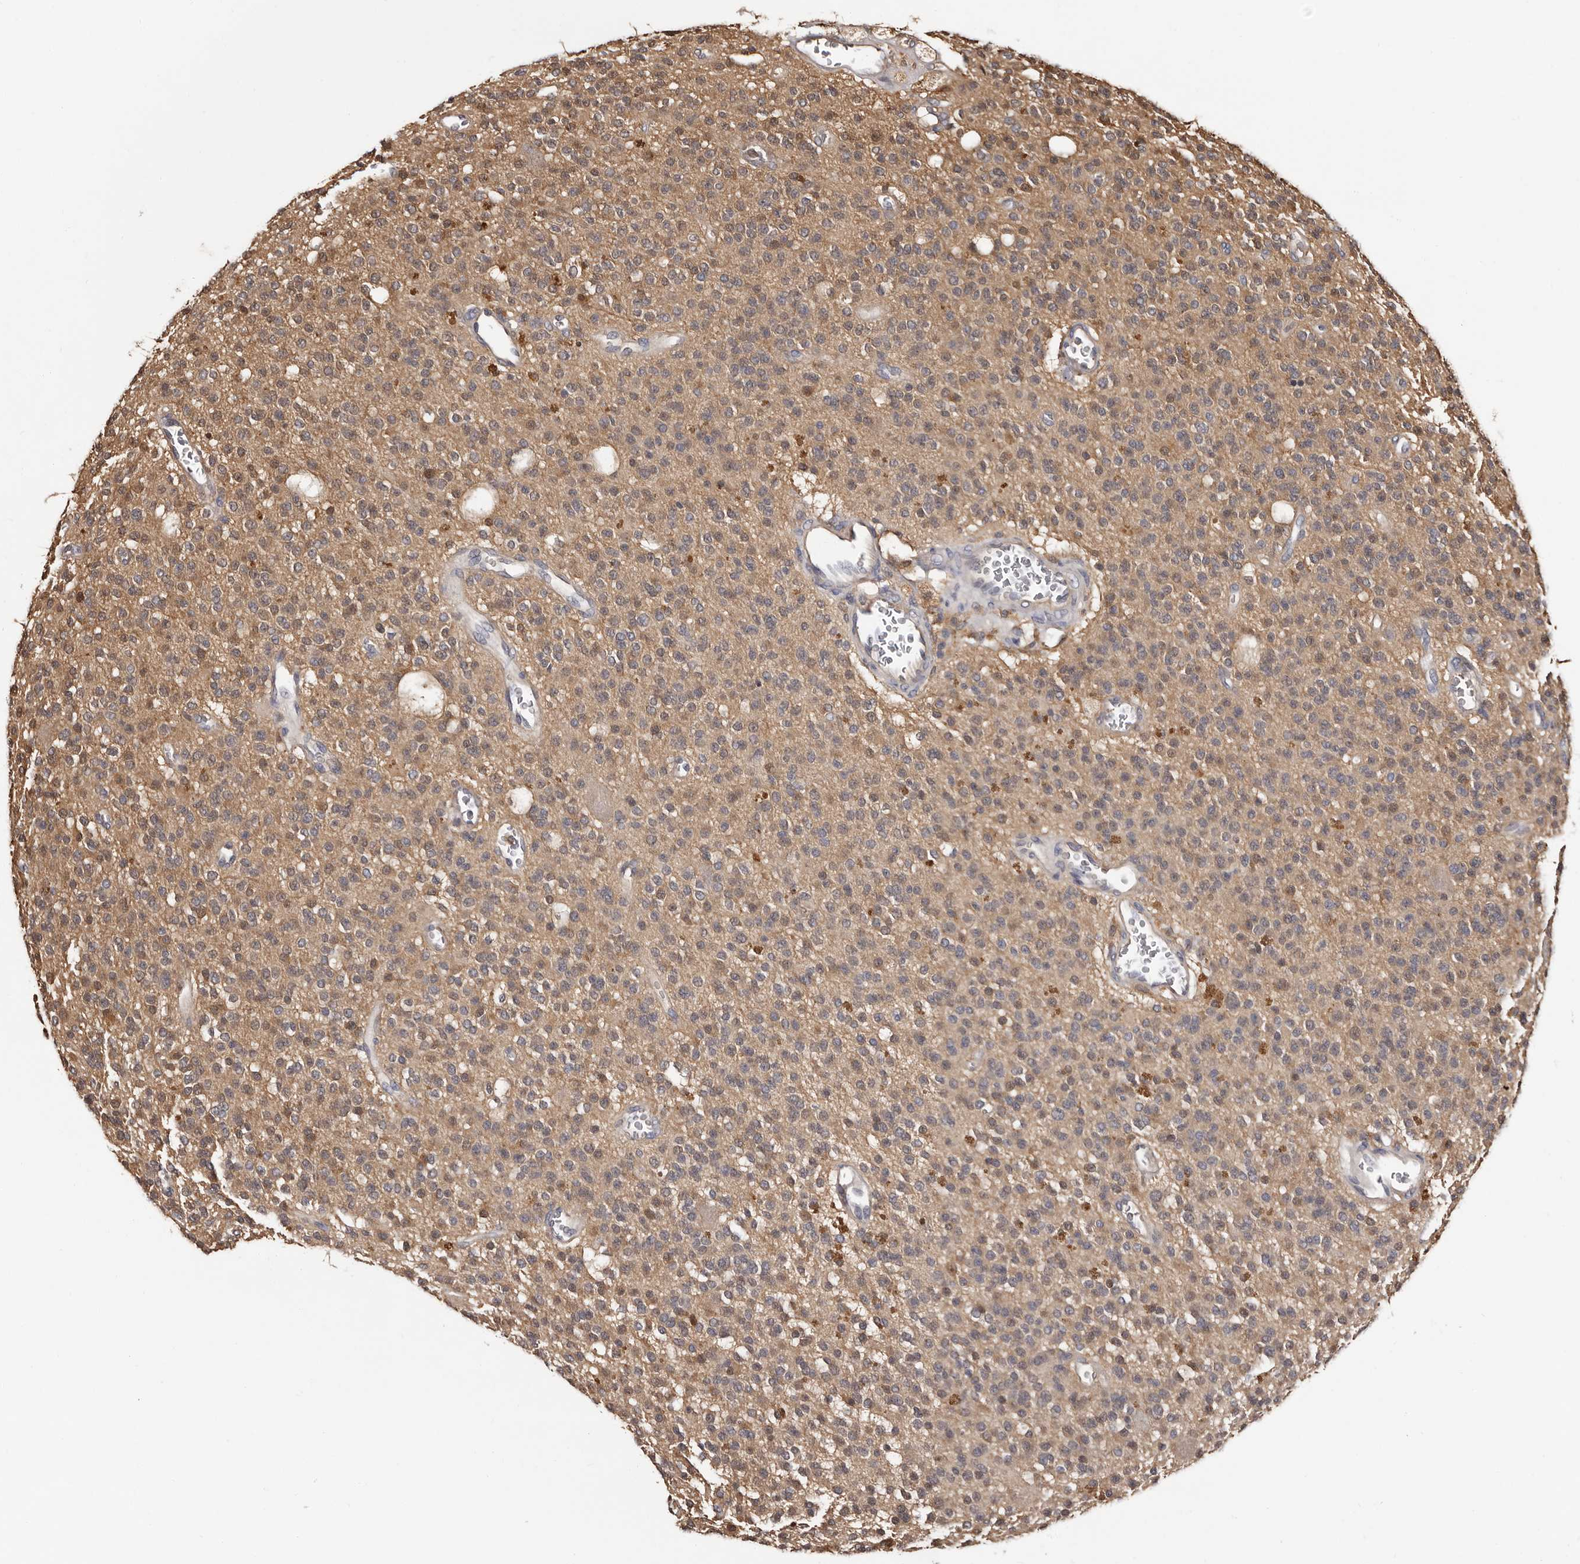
{"staining": {"intensity": "weak", "quantity": "25%-75%", "location": "cytoplasmic/membranous,nuclear"}, "tissue": "glioma", "cell_type": "Tumor cells", "image_type": "cancer", "snomed": [{"axis": "morphology", "description": "Glioma, malignant, High grade"}, {"axis": "topography", "description": "Brain"}], "caption": "Tumor cells reveal low levels of weak cytoplasmic/membranous and nuclear staining in about 25%-75% of cells in glioma.", "gene": "DNPH1", "patient": {"sex": "male", "age": 34}}